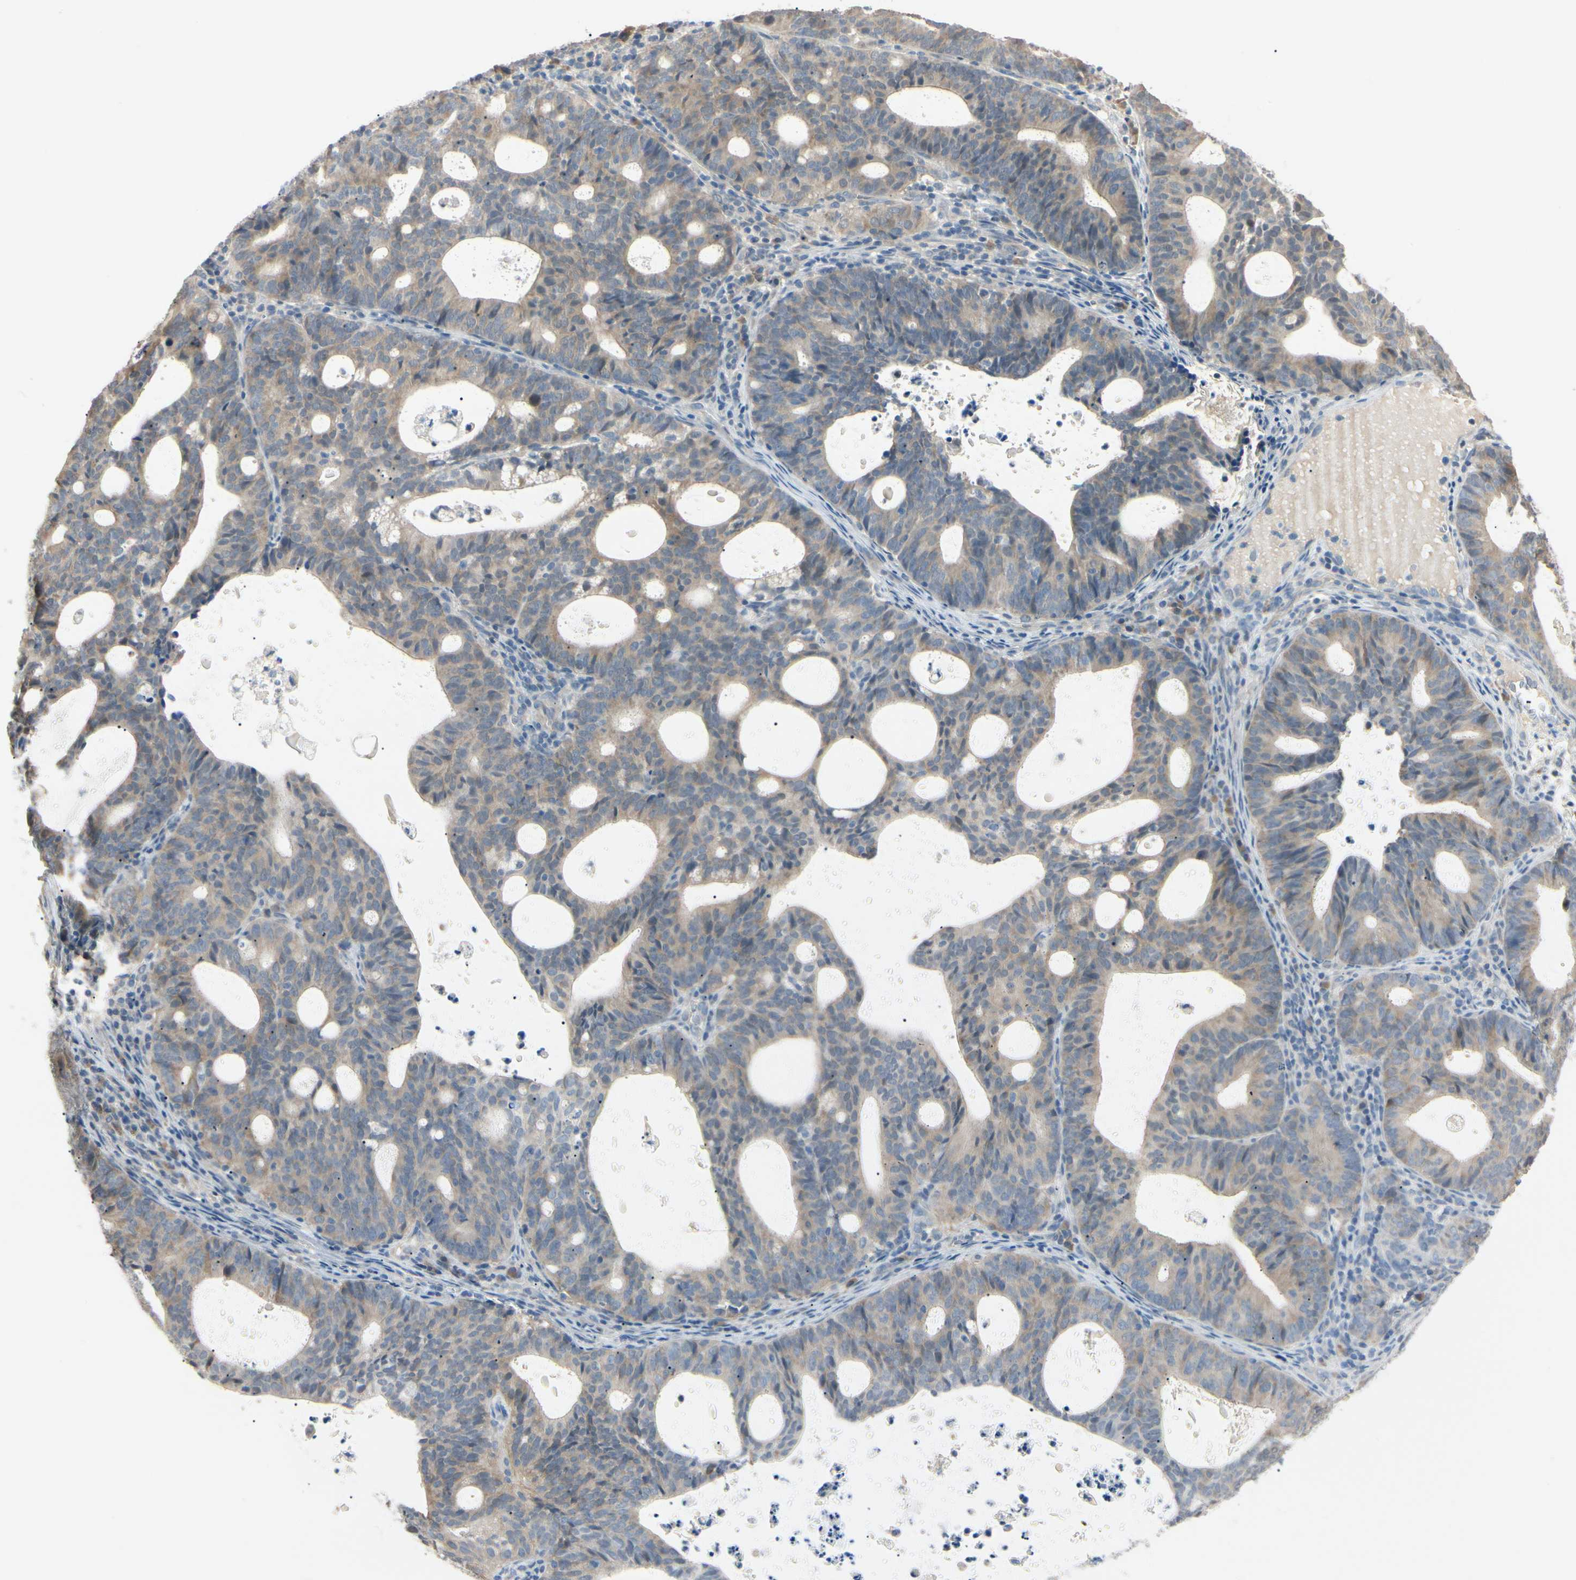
{"staining": {"intensity": "weak", "quantity": ">75%", "location": "cytoplasmic/membranous"}, "tissue": "endometrial cancer", "cell_type": "Tumor cells", "image_type": "cancer", "snomed": [{"axis": "morphology", "description": "Adenocarcinoma, NOS"}, {"axis": "topography", "description": "Uterus"}], "caption": "The histopathology image shows a brown stain indicating the presence of a protein in the cytoplasmic/membranous of tumor cells in adenocarcinoma (endometrial).", "gene": "GNE", "patient": {"sex": "female", "age": 83}}